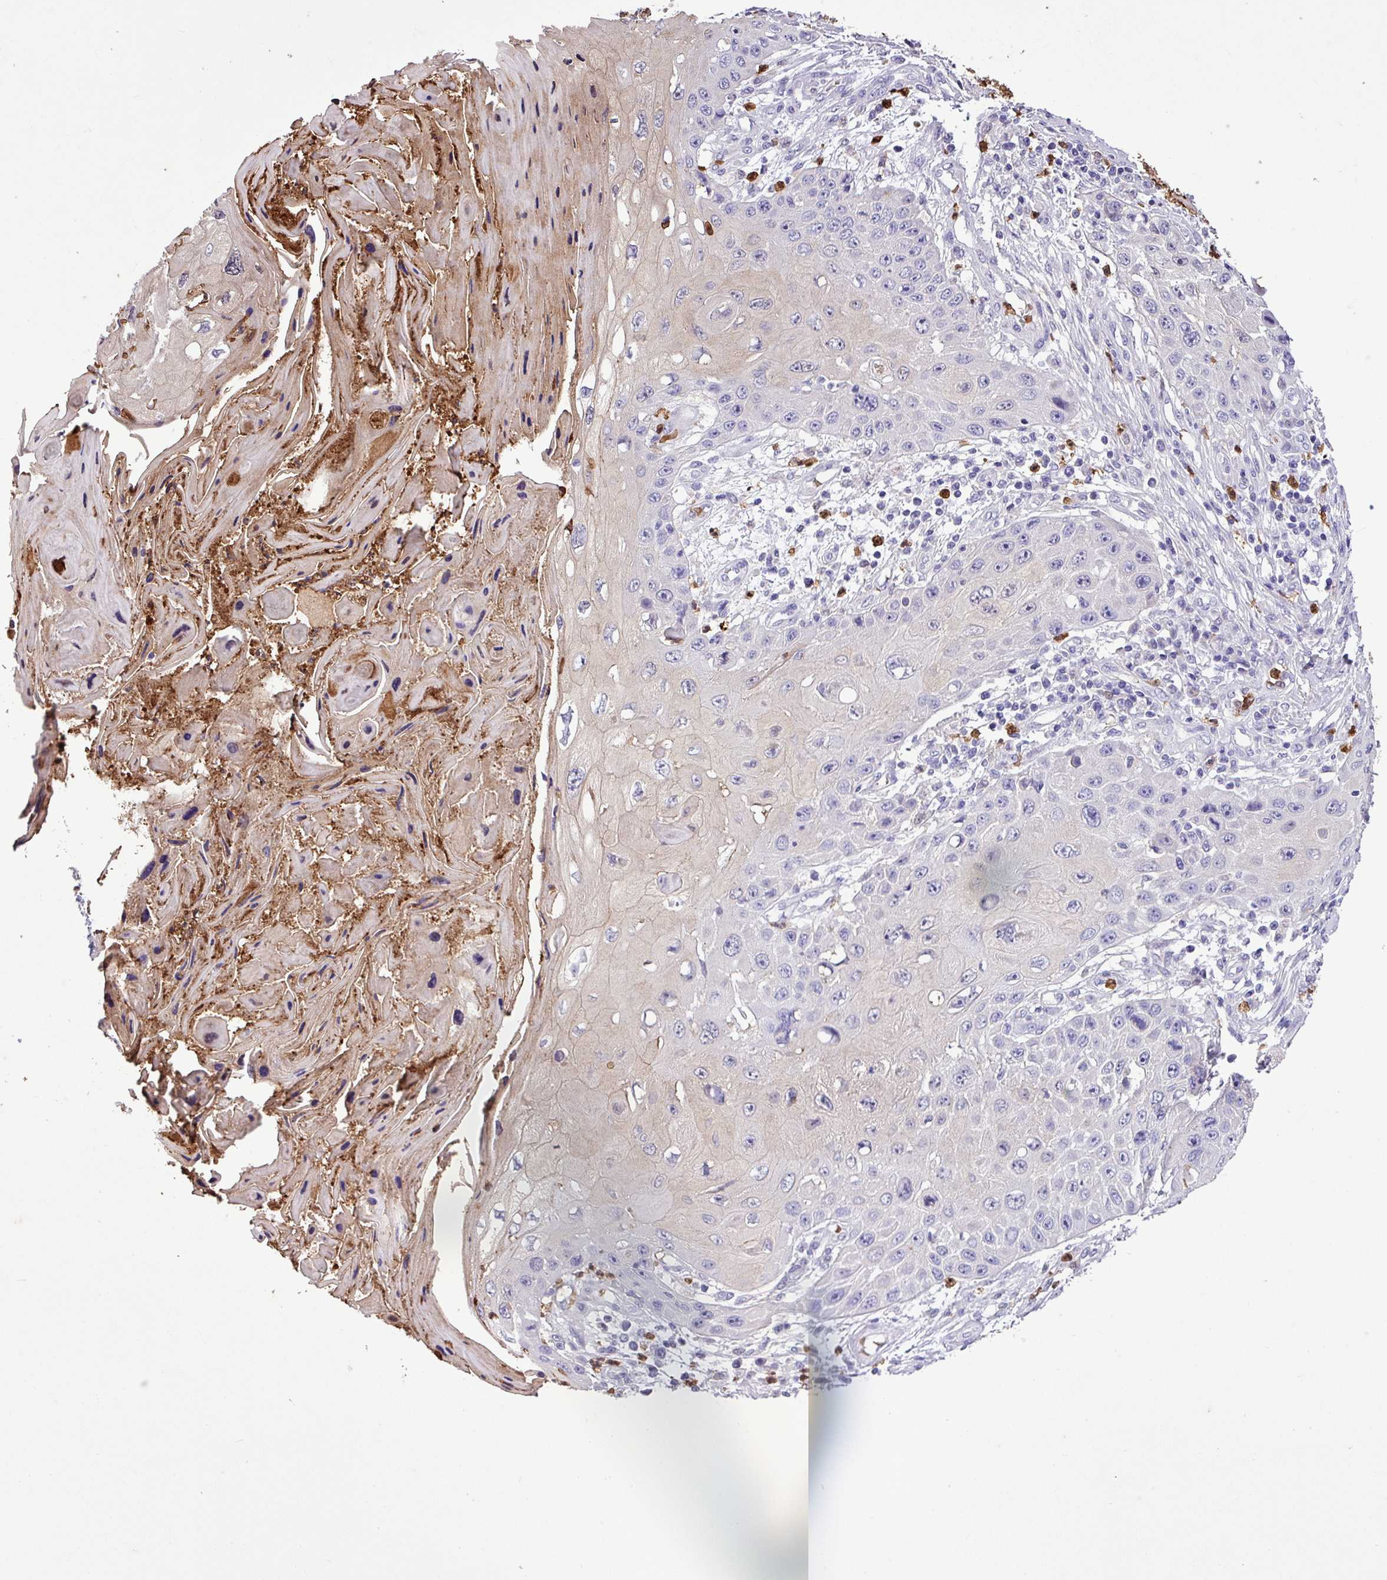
{"staining": {"intensity": "negative", "quantity": "none", "location": "none"}, "tissue": "skin cancer", "cell_type": "Tumor cells", "image_type": "cancer", "snomed": [{"axis": "morphology", "description": "Squamous cell carcinoma, NOS"}, {"axis": "topography", "description": "Skin"}, {"axis": "topography", "description": "Vulva"}], "caption": "IHC image of neoplastic tissue: human skin cancer stained with DAB (3,3'-diaminobenzidine) displays no significant protein staining in tumor cells. (Brightfield microscopy of DAB (3,3'-diaminobenzidine) IHC at high magnification).", "gene": "MGAT4B", "patient": {"sex": "female", "age": 44}}